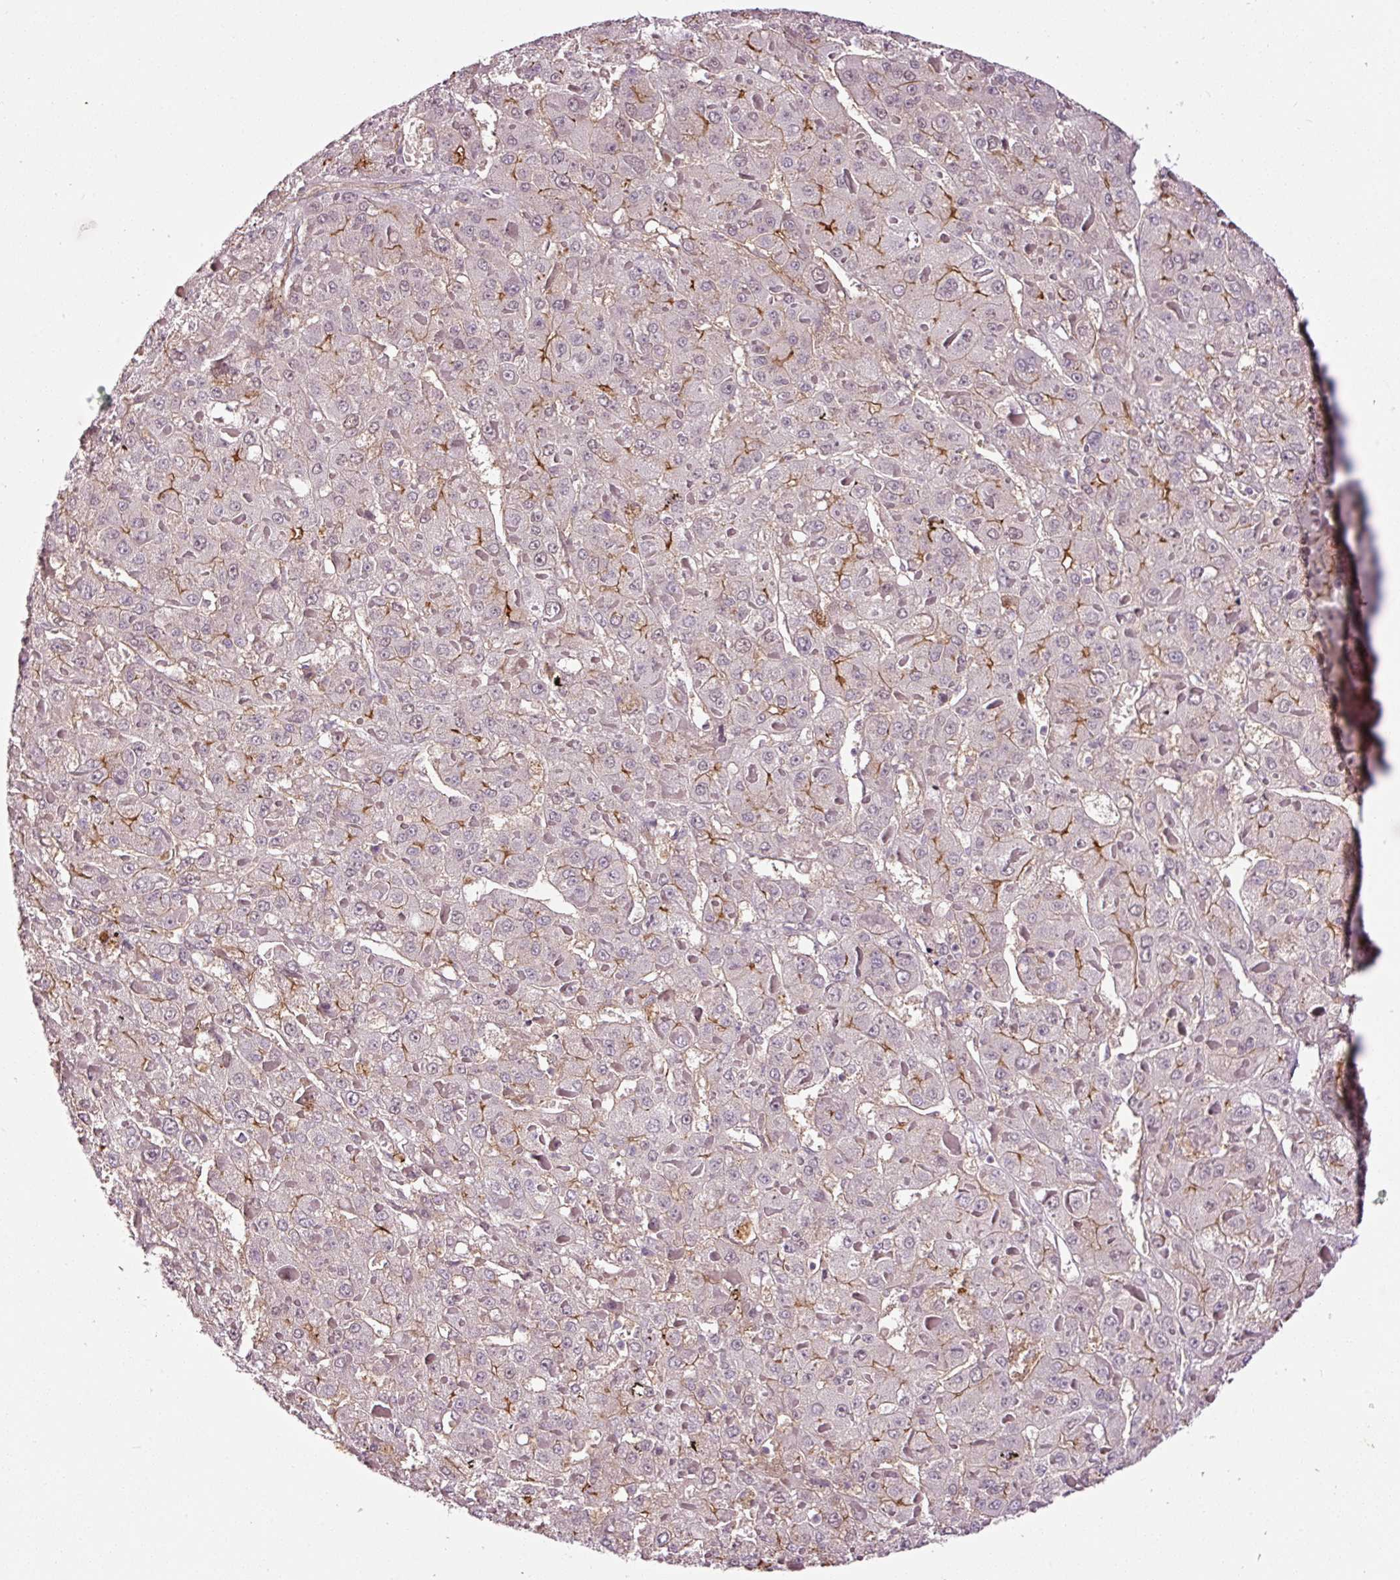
{"staining": {"intensity": "moderate", "quantity": "<25%", "location": "cytoplasmic/membranous"}, "tissue": "liver cancer", "cell_type": "Tumor cells", "image_type": "cancer", "snomed": [{"axis": "morphology", "description": "Carcinoma, Hepatocellular, NOS"}, {"axis": "topography", "description": "Liver"}], "caption": "Liver hepatocellular carcinoma tissue reveals moderate cytoplasmic/membranous positivity in about <25% of tumor cells", "gene": "ABCB4", "patient": {"sex": "female", "age": 73}}